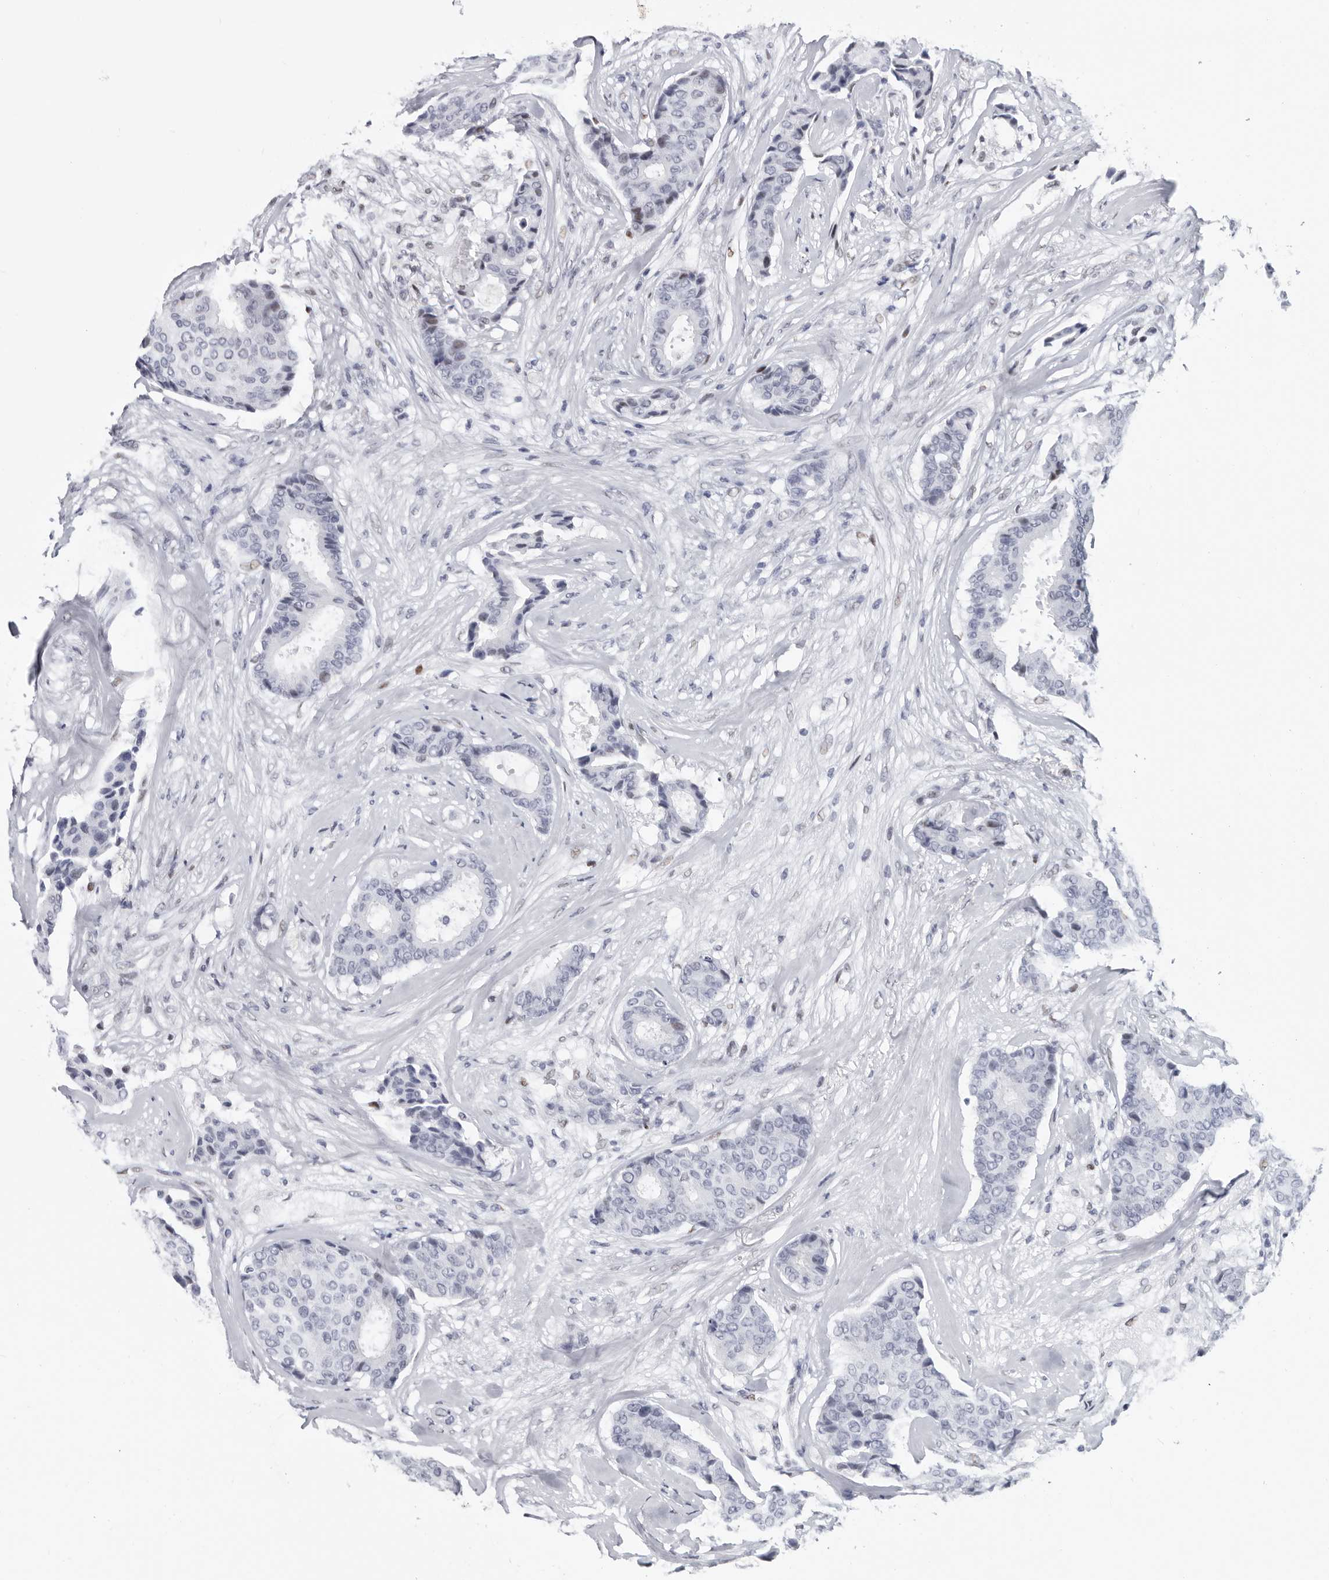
{"staining": {"intensity": "negative", "quantity": "none", "location": "none"}, "tissue": "breast cancer", "cell_type": "Tumor cells", "image_type": "cancer", "snomed": [{"axis": "morphology", "description": "Duct carcinoma"}, {"axis": "topography", "description": "Breast"}], "caption": "Immunohistochemistry (IHC) image of breast cancer stained for a protein (brown), which demonstrates no expression in tumor cells.", "gene": "WRAP73", "patient": {"sex": "female", "age": 75}}